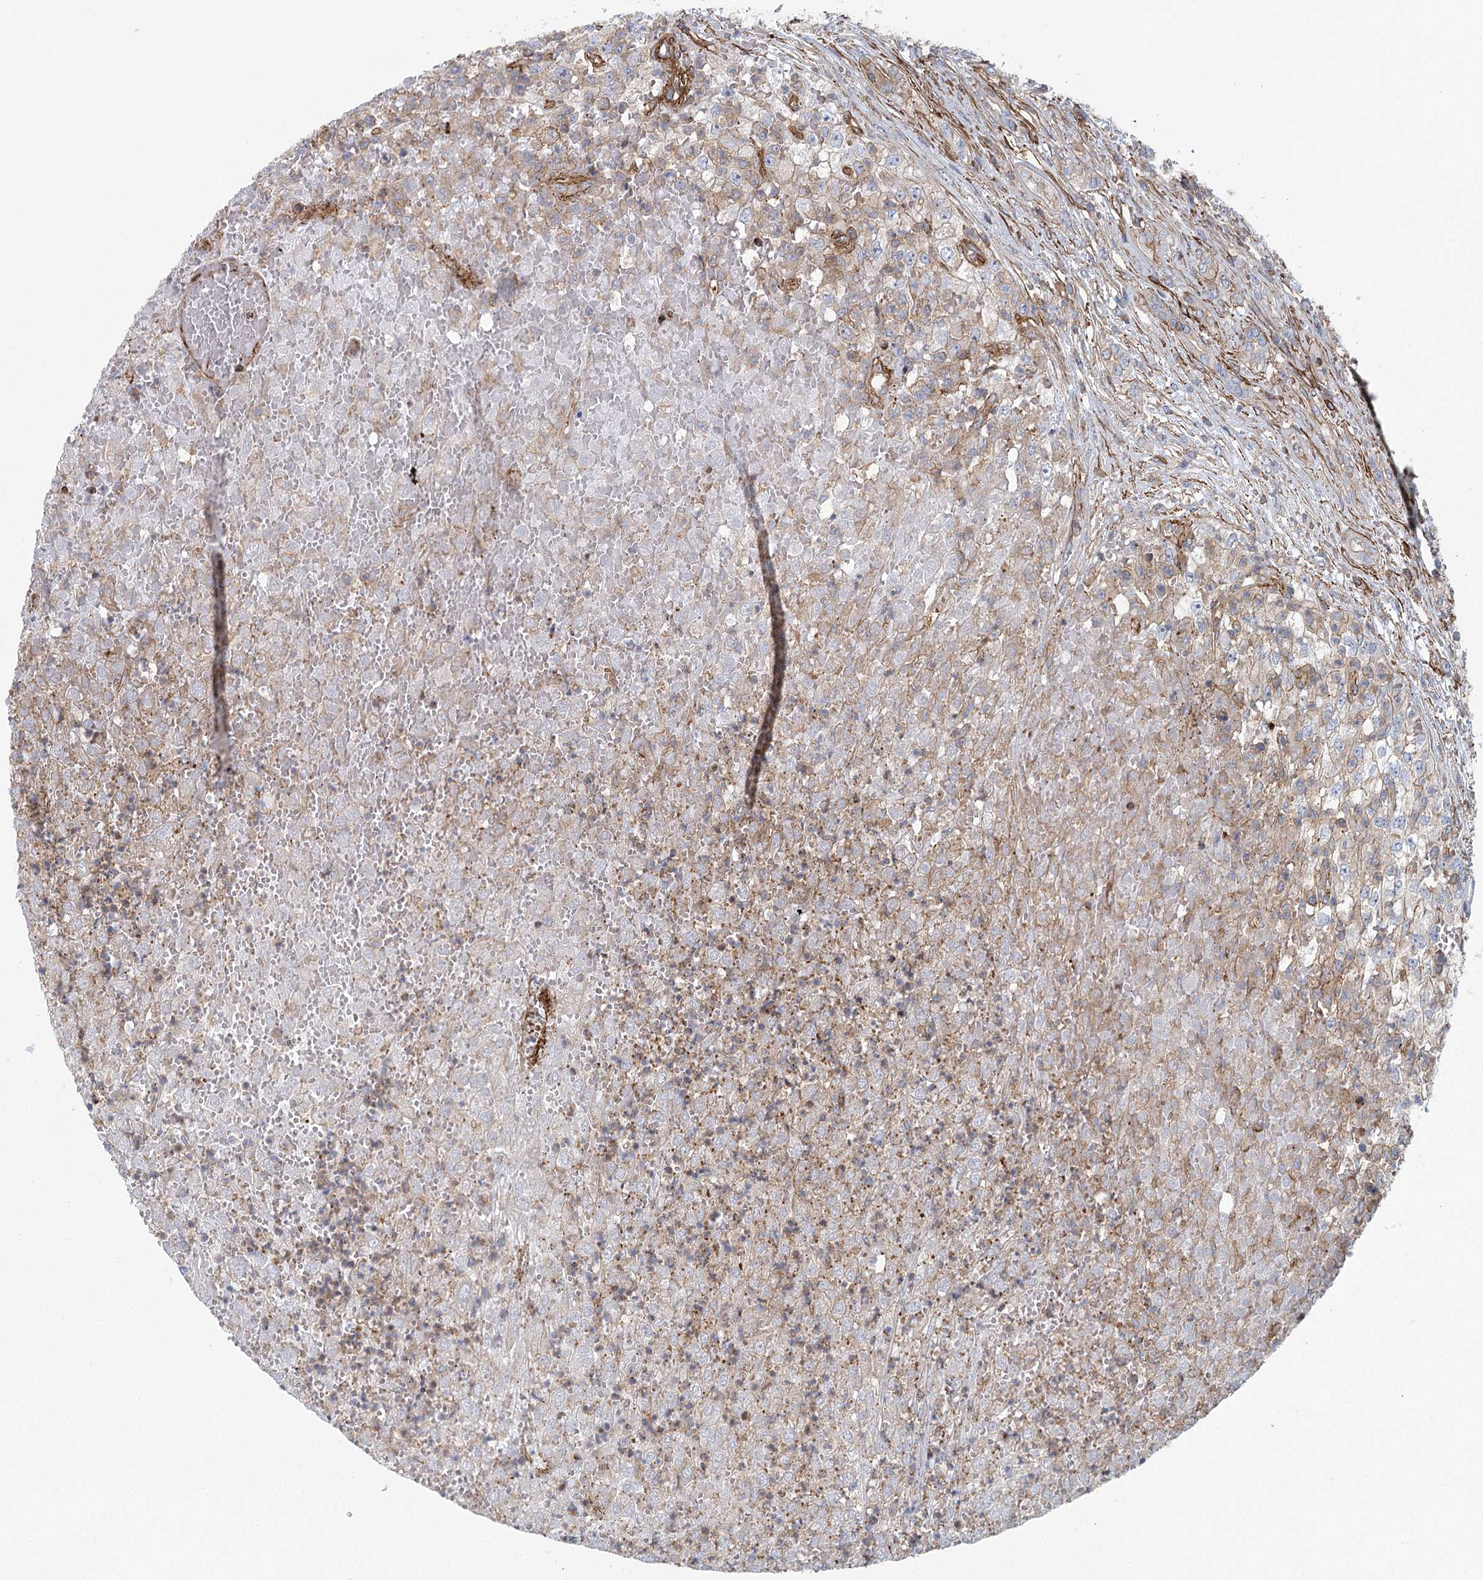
{"staining": {"intensity": "negative", "quantity": "none", "location": "none"}, "tissue": "renal cancer", "cell_type": "Tumor cells", "image_type": "cancer", "snomed": [{"axis": "morphology", "description": "Adenocarcinoma, NOS"}, {"axis": "topography", "description": "Kidney"}], "caption": "Tumor cells are negative for protein expression in human renal cancer (adenocarcinoma). The staining is performed using DAB brown chromogen with nuclei counter-stained in using hematoxylin.", "gene": "IFT46", "patient": {"sex": "female", "age": 54}}